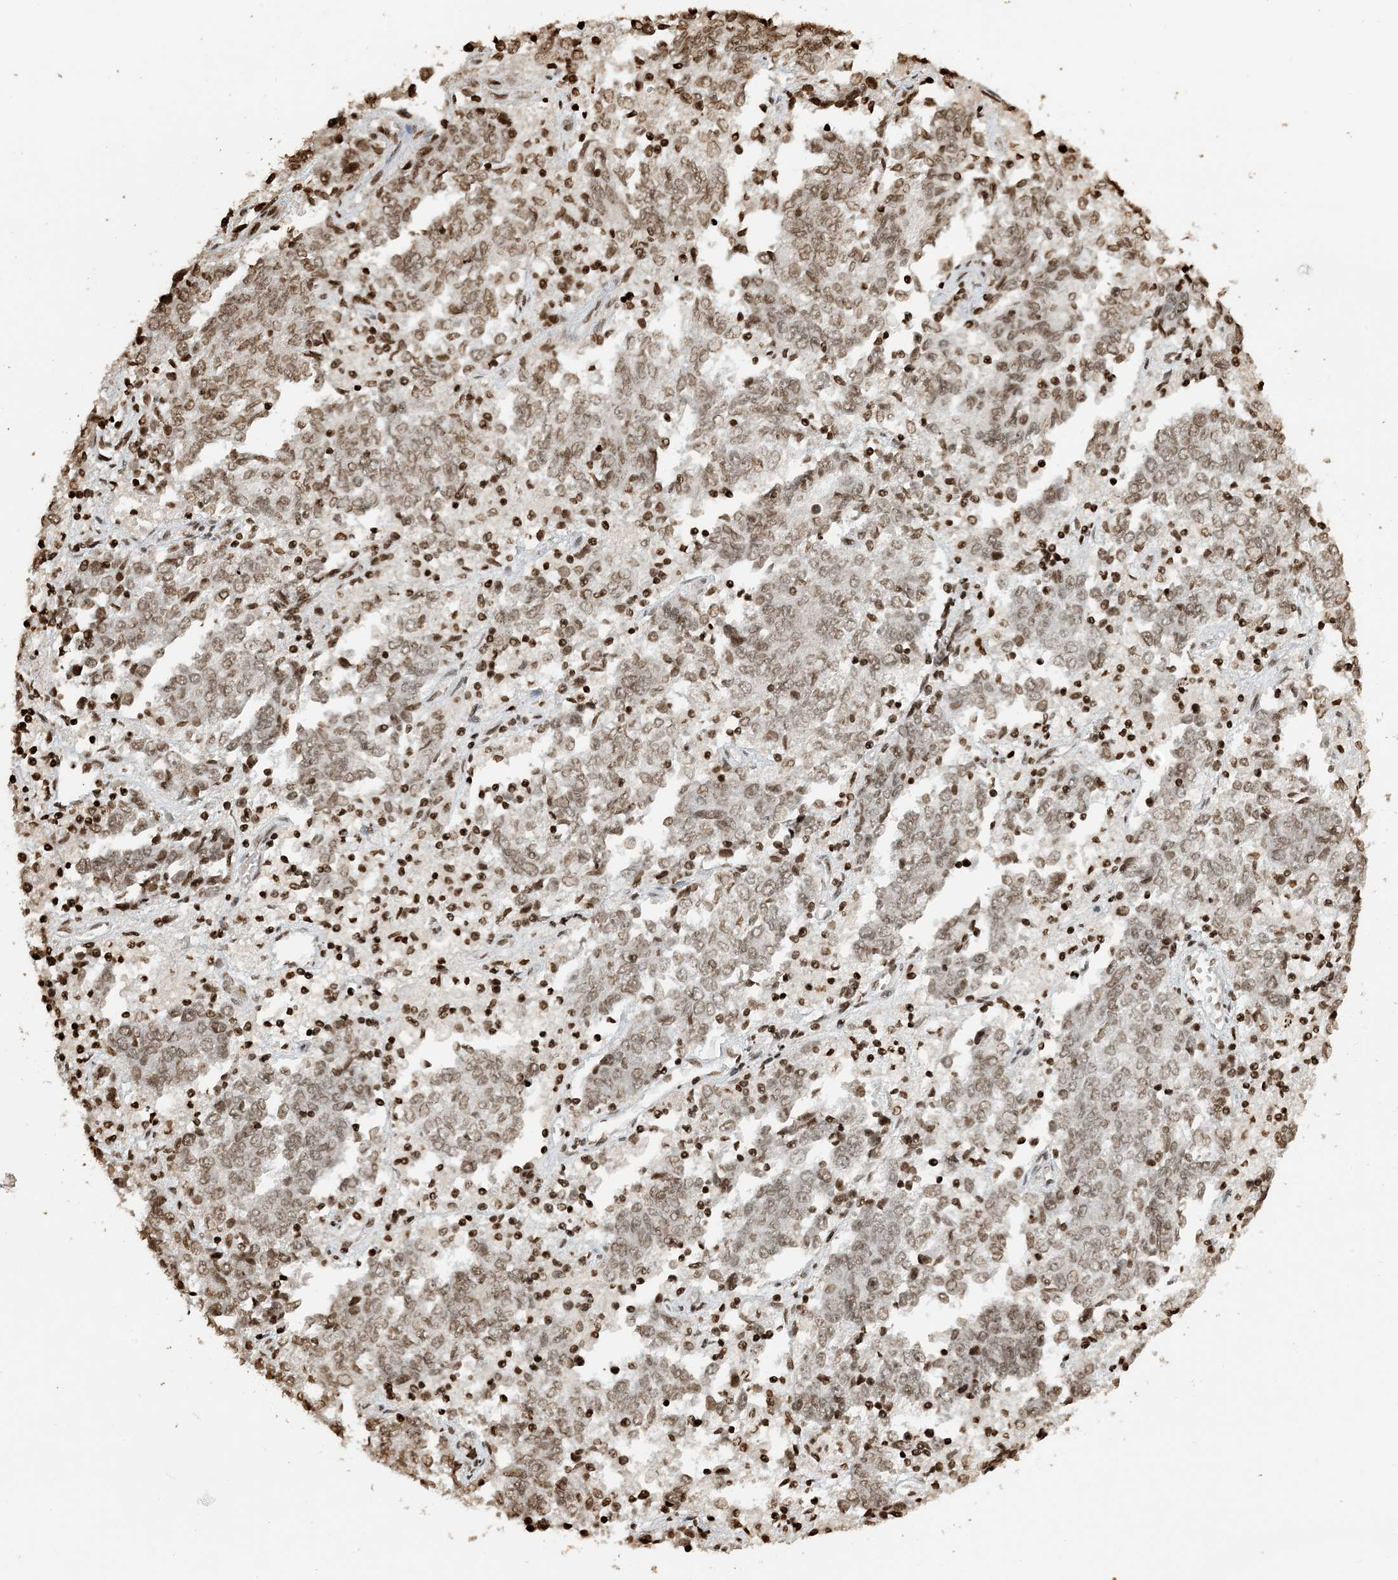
{"staining": {"intensity": "moderate", "quantity": ">75%", "location": "nuclear"}, "tissue": "endometrial cancer", "cell_type": "Tumor cells", "image_type": "cancer", "snomed": [{"axis": "morphology", "description": "Adenocarcinoma, NOS"}, {"axis": "topography", "description": "Endometrium"}], "caption": "This is an image of IHC staining of endometrial adenocarcinoma, which shows moderate positivity in the nuclear of tumor cells.", "gene": "H3-3B", "patient": {"sex": "female", "age": 80}}